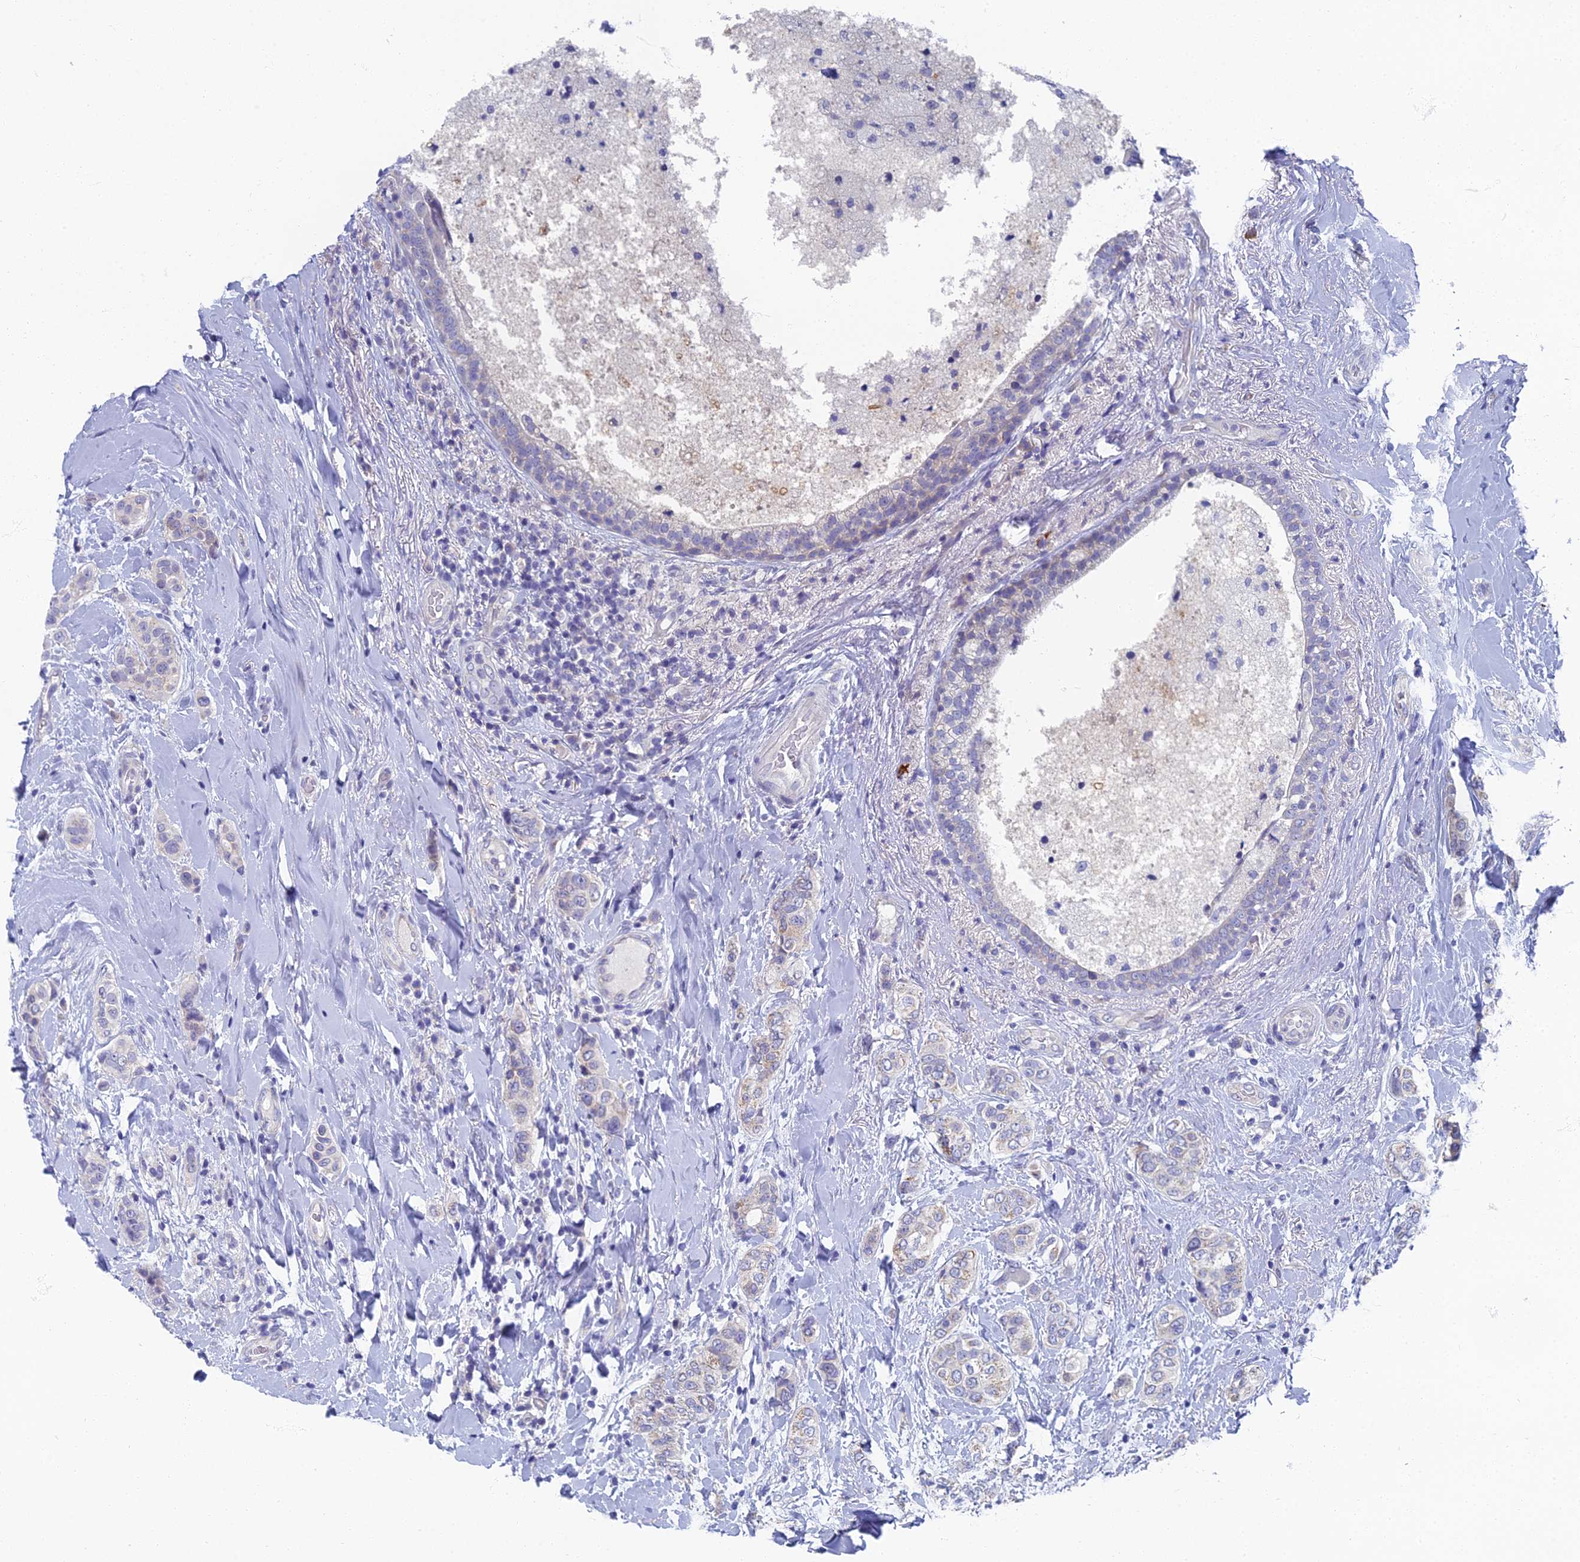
{"staining": {"intensity": "negative", "quantity": "none", "location": "none"}, "tissue": "breast cancer", "cell_type": "Tumor cells", "image_type": "cancer", "snomed": [{"axis": "morphology", "description": "Lobular carcinoma"}, {"axis": "topography", "description": "Breast"}], "caption": "An image of breast cancer stained for a protein reveals no brown staining in tumor cells.", "gene": "SPIN4", "patient": {"sex": "female", "age": 51}}